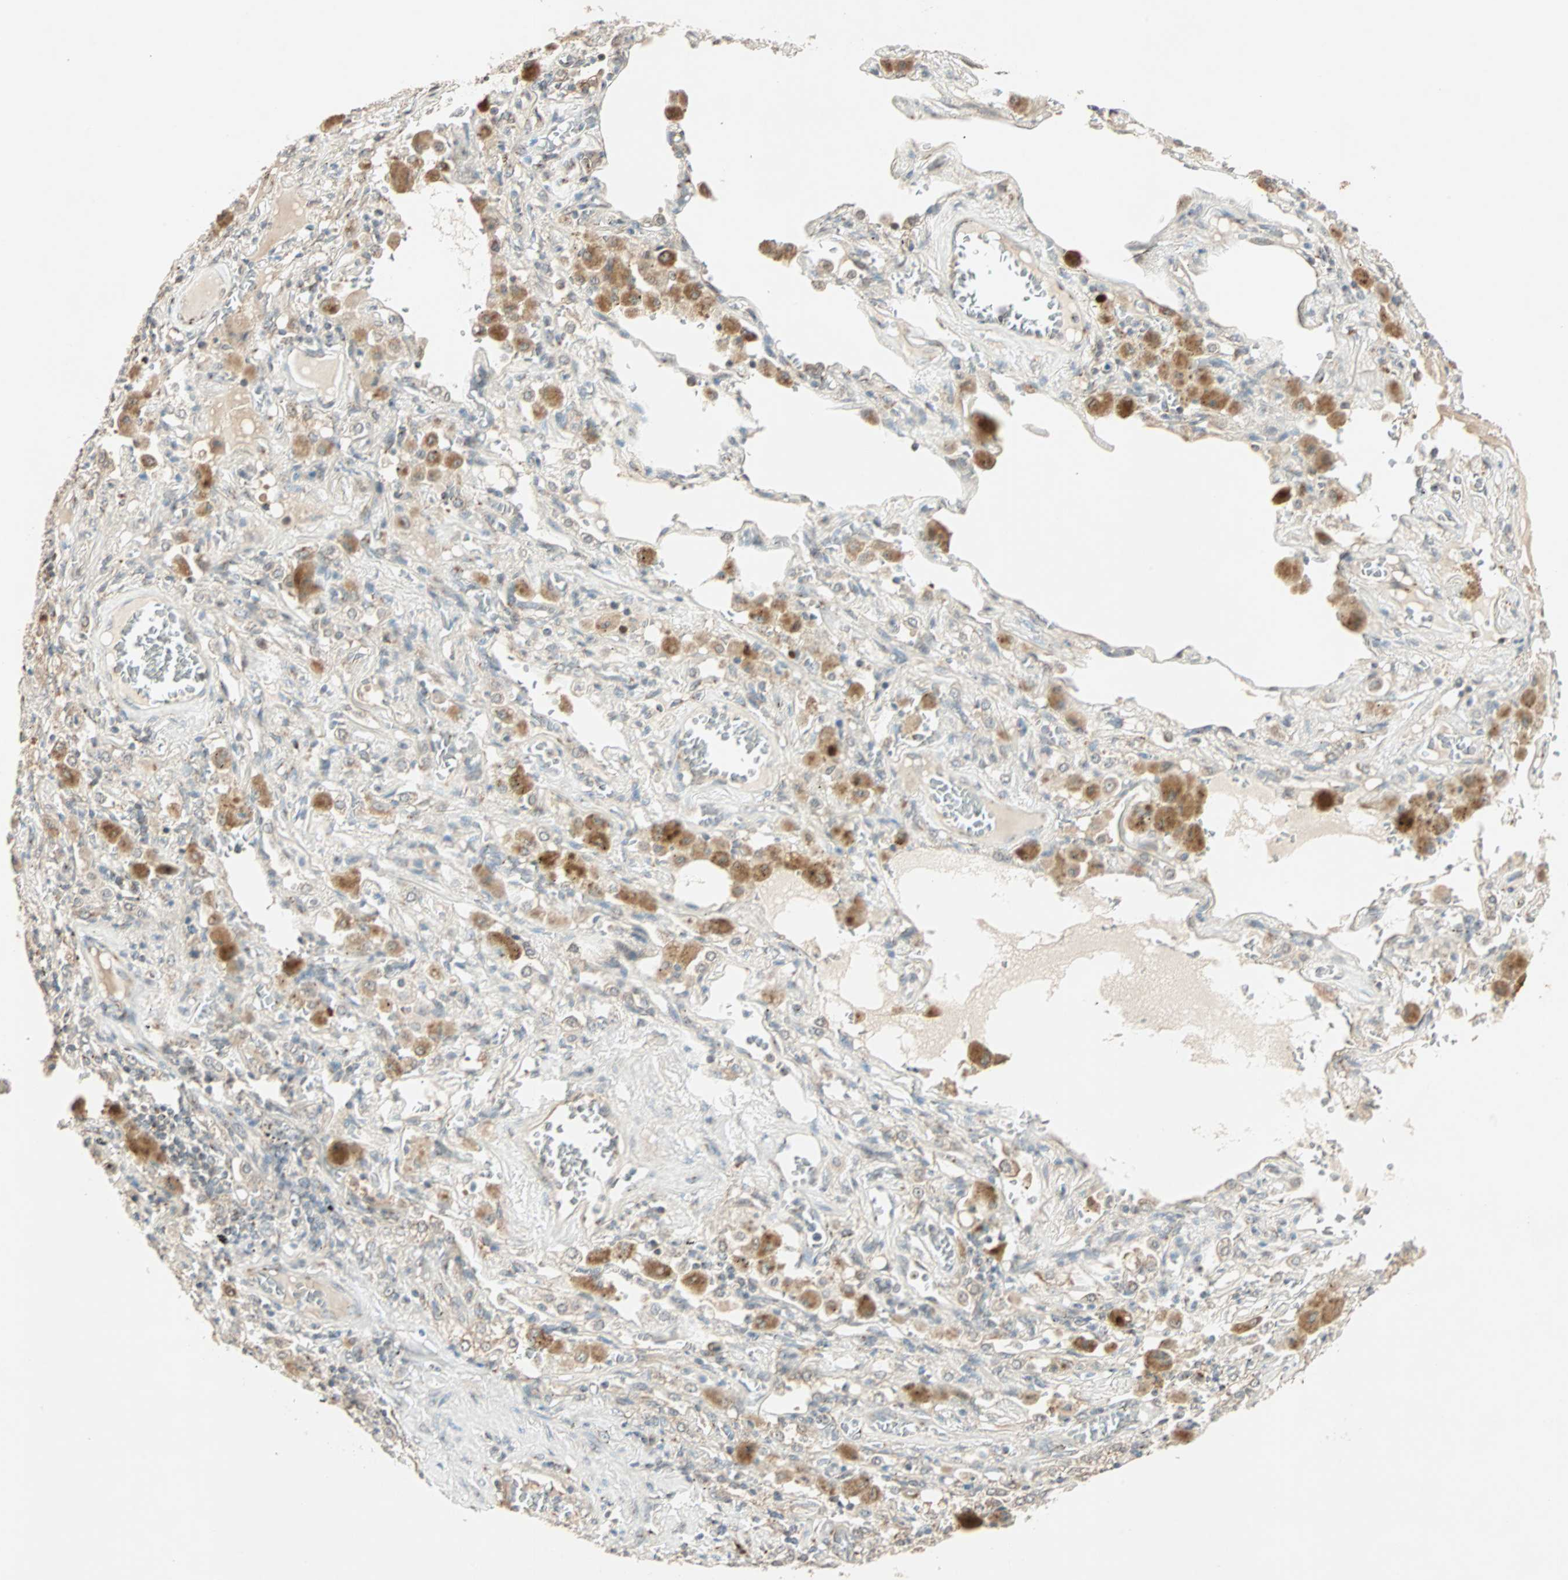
{"staining": {"intensity": "weak", "quantity": "<25%", "location": "cytoplasmic/membranous"}, "tissue": "lung cancer", "cell_type": "Tumor cells", "image_type": "cancer", "snomed": [{"axis": "morphology", "description": "Squamous cell carcinoma, NOS"}, {"axis": "topography", "description": "Lung"}], "caption": "The photomicrograph reveals no staining of tumor cells in lung squamous cell carcinoma.", "gene": "PRDM2", "patient": {"sex": "male", "age": 57}}